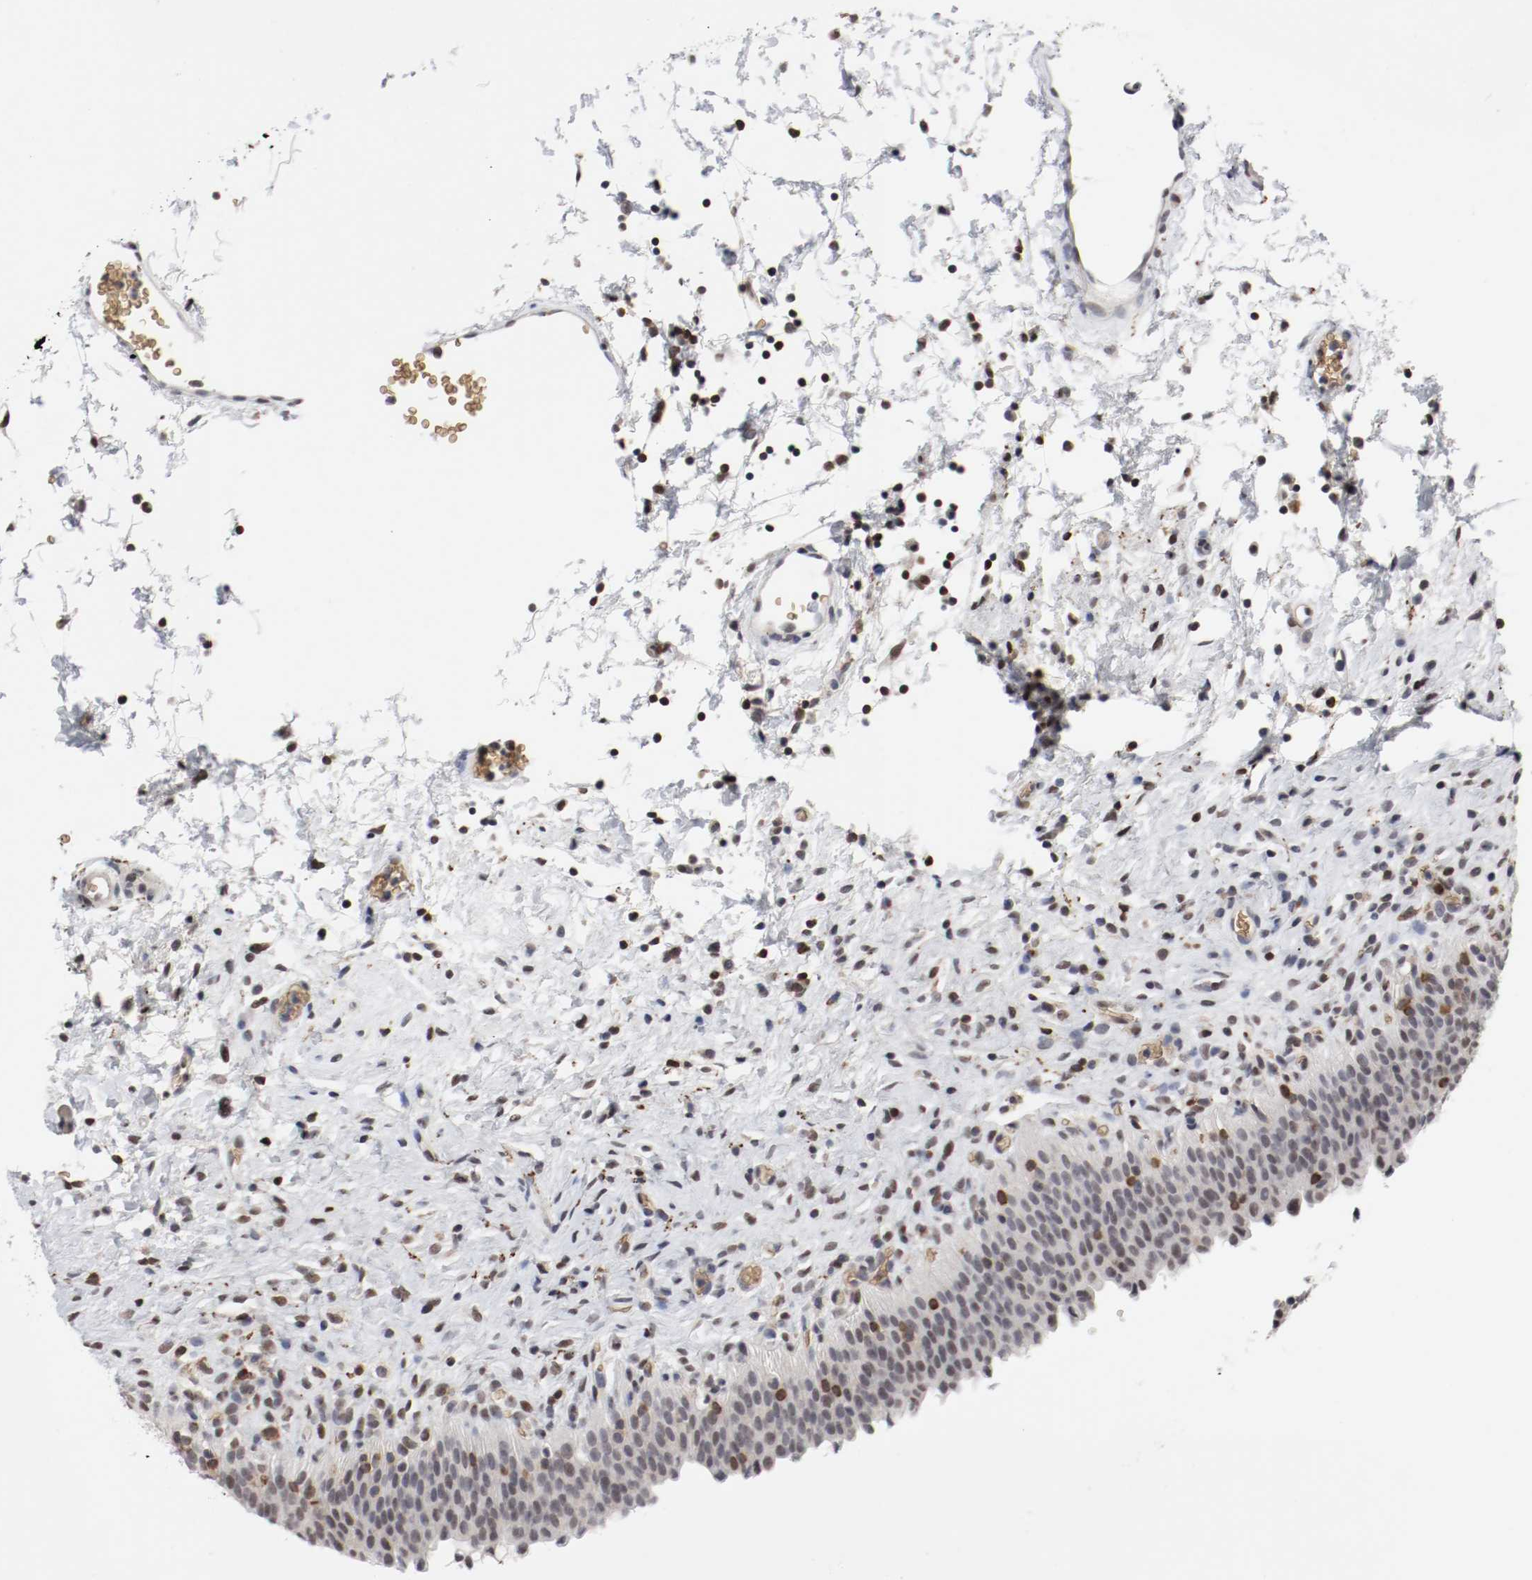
{"staining": {"intensity": "strong", "quantity": "25%-75%", "location": "nuclear"}, "tissue": "urinary bladder", "cell_type": "Urothelial cells", "image_type": "normal", "snomed": [{"axis": "morphology", "description": "Normal tissue, NOS"}, {"axis": "topography", "description": "Urinary bladder"}], "caption": "Immunohistochemical staining of benign human urinary bladder displays strong nuclear protein staining in about 25%-75% of urothelial cells.", "gene": "JUND", "patient": {"sex": "male", "age": 51}}